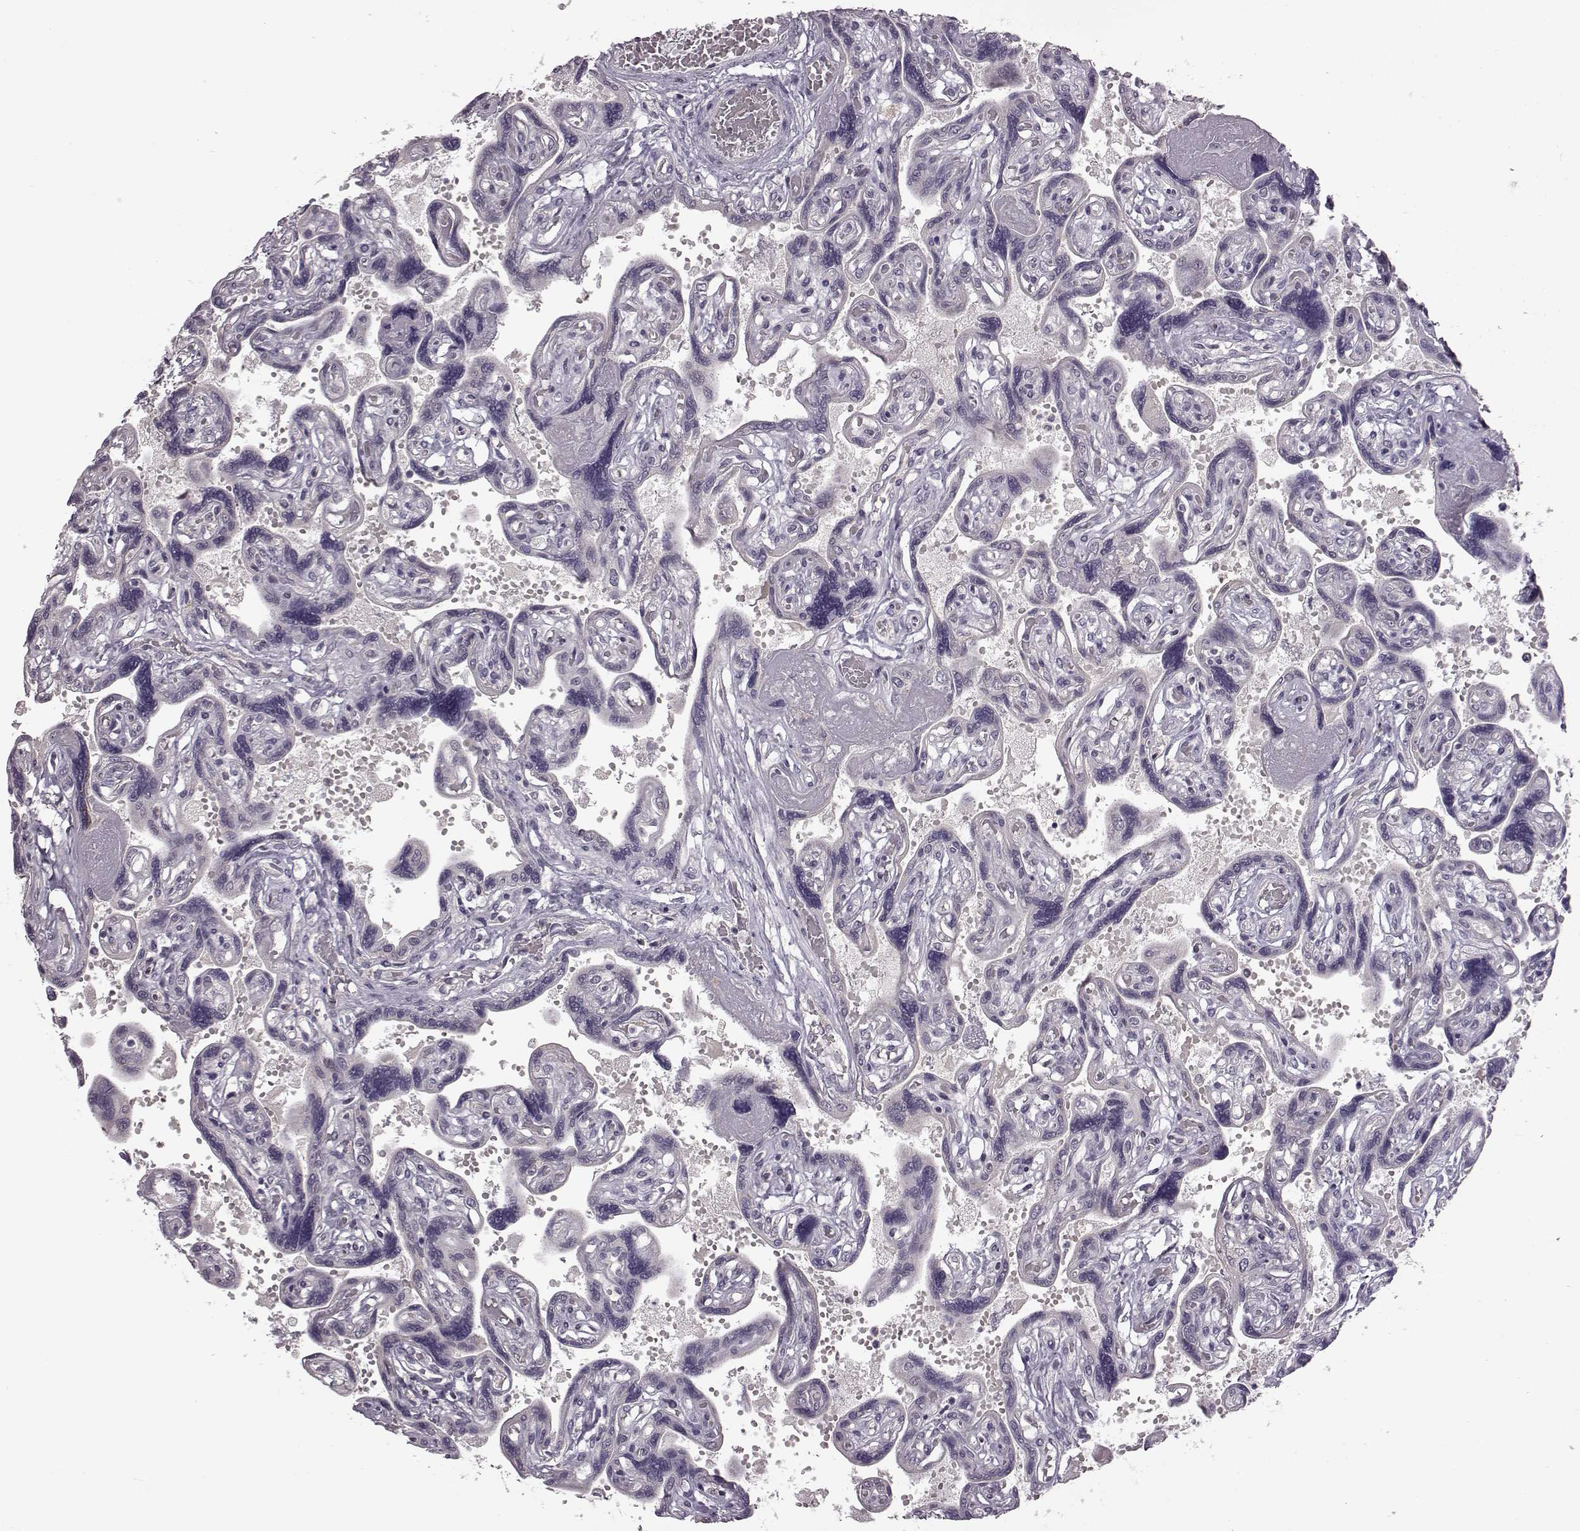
{"staining": {"intensity": "weak", "quantity": "25%-75%", "location": "cytoplasmic/membranous"}, "tissue": "placenta", "cell_type": "Decidual cells", "image_type": "normal", "snomed": [{"axis": "morphology", "description": "Normal tissue, NOS"}, {"axis": "topography", "description": "Placenta"}], "caption": "A micrograph of placenta stained for a protein reveals weak cytoplasmic/membranous brown staining in decidual cells. (IHC, brightfield microscopy, high magnification).", "gene": "B3GNT6", "patient": {"sex": "female", "age": 32}}